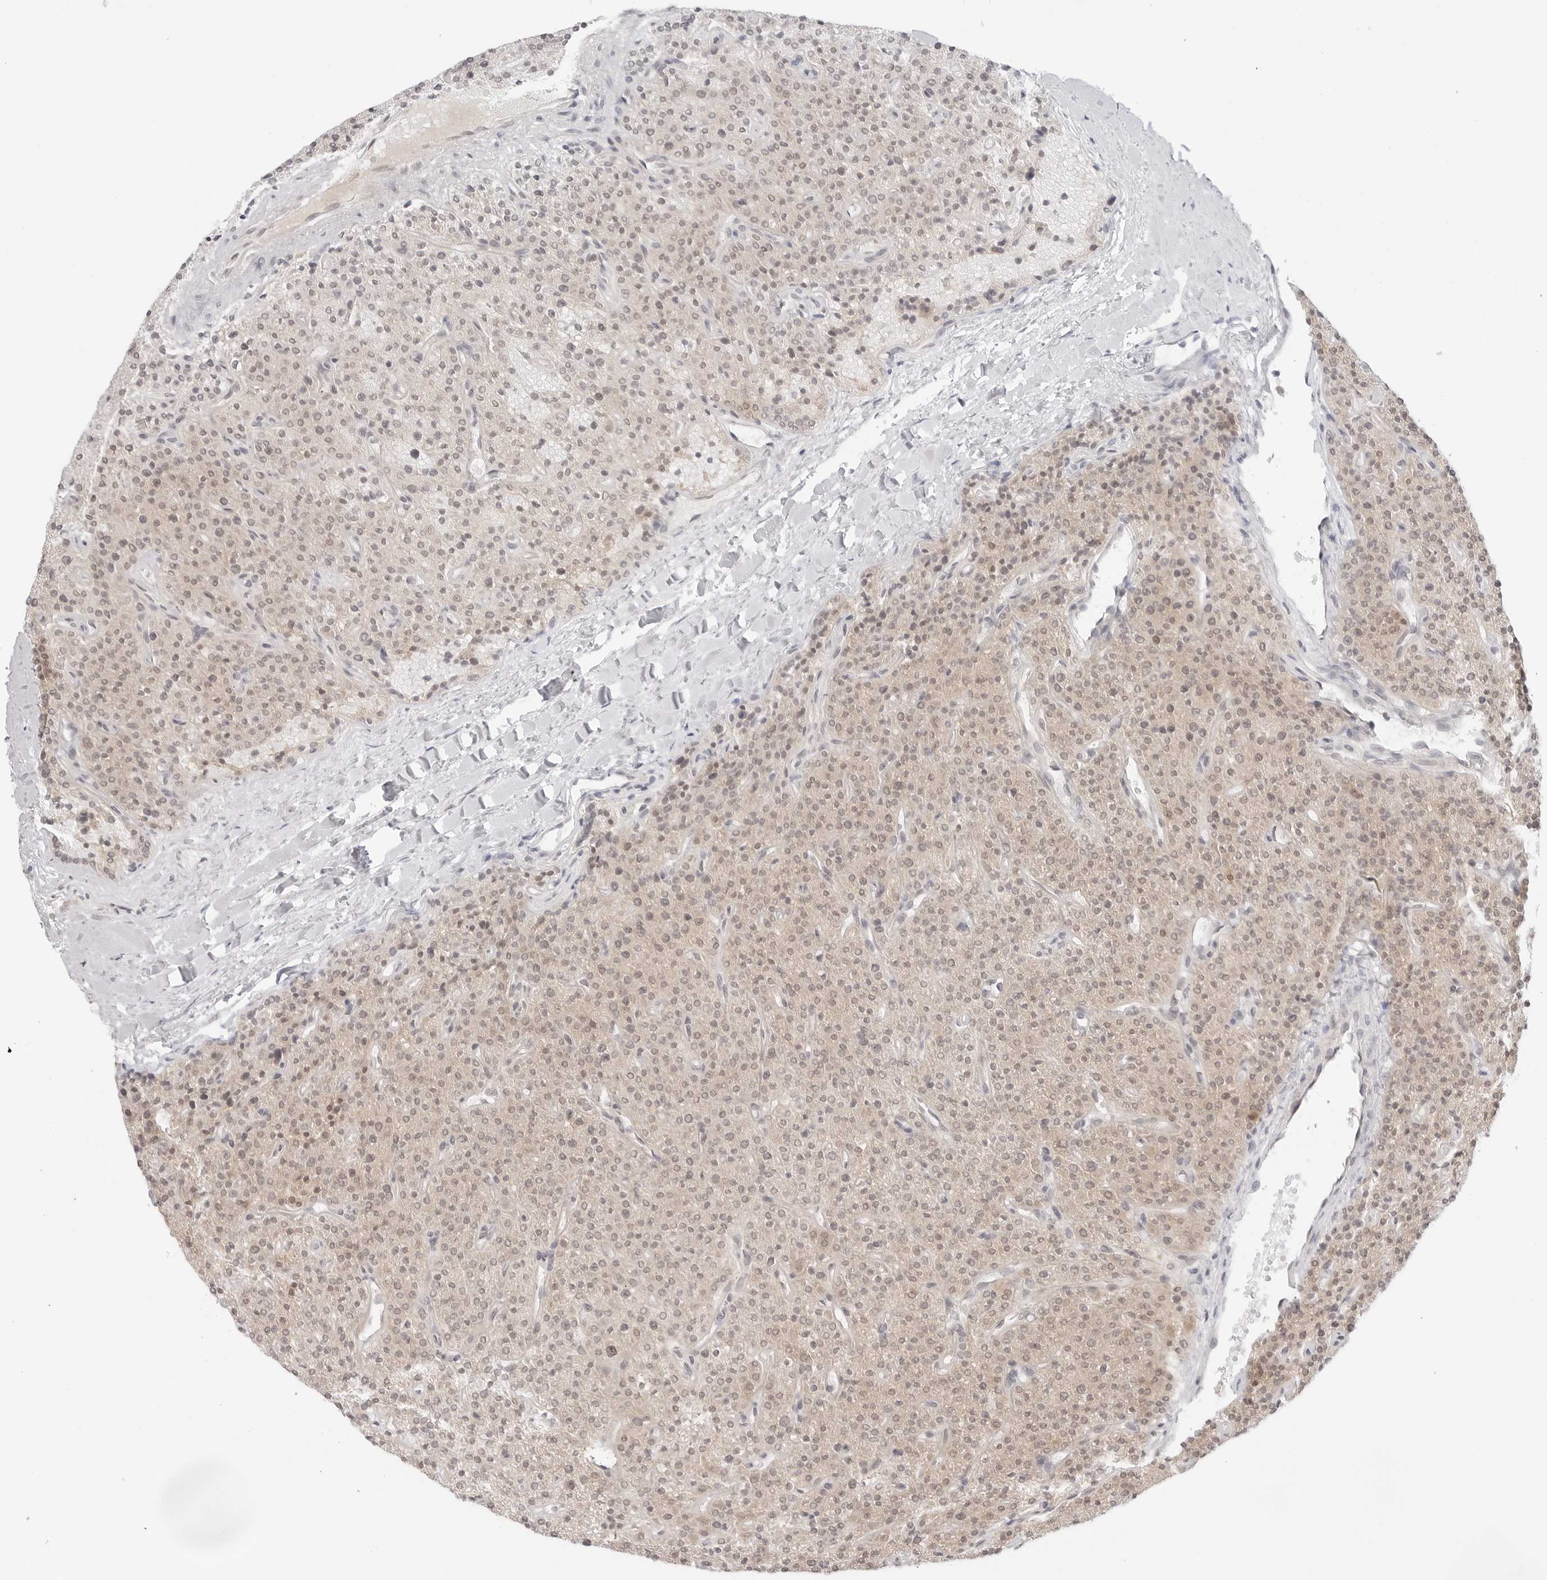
{"staining": {"intensity": "moderate", "quantity": "25%-75%", "location": "cytoplasmic/membranous"}, "tissue": "parathyroid gland", "cell_type": "Glandular cells", "image_type": "normal", "snomed": [{"axis": "morphology", "description": "Normal tissue, NOS"}, {"axis": "topography", "description": "Parathyroid gland"}], "caption": "A high-resolution micrograph shows immunohistochemistry staining of normal parathyroid gland, which exhibits moderate cytoplasmic/membranous staining in about 25%-75% of glandular cells.", "gene": "NUDC", "patient": {"sex": "male", "age": 46}}